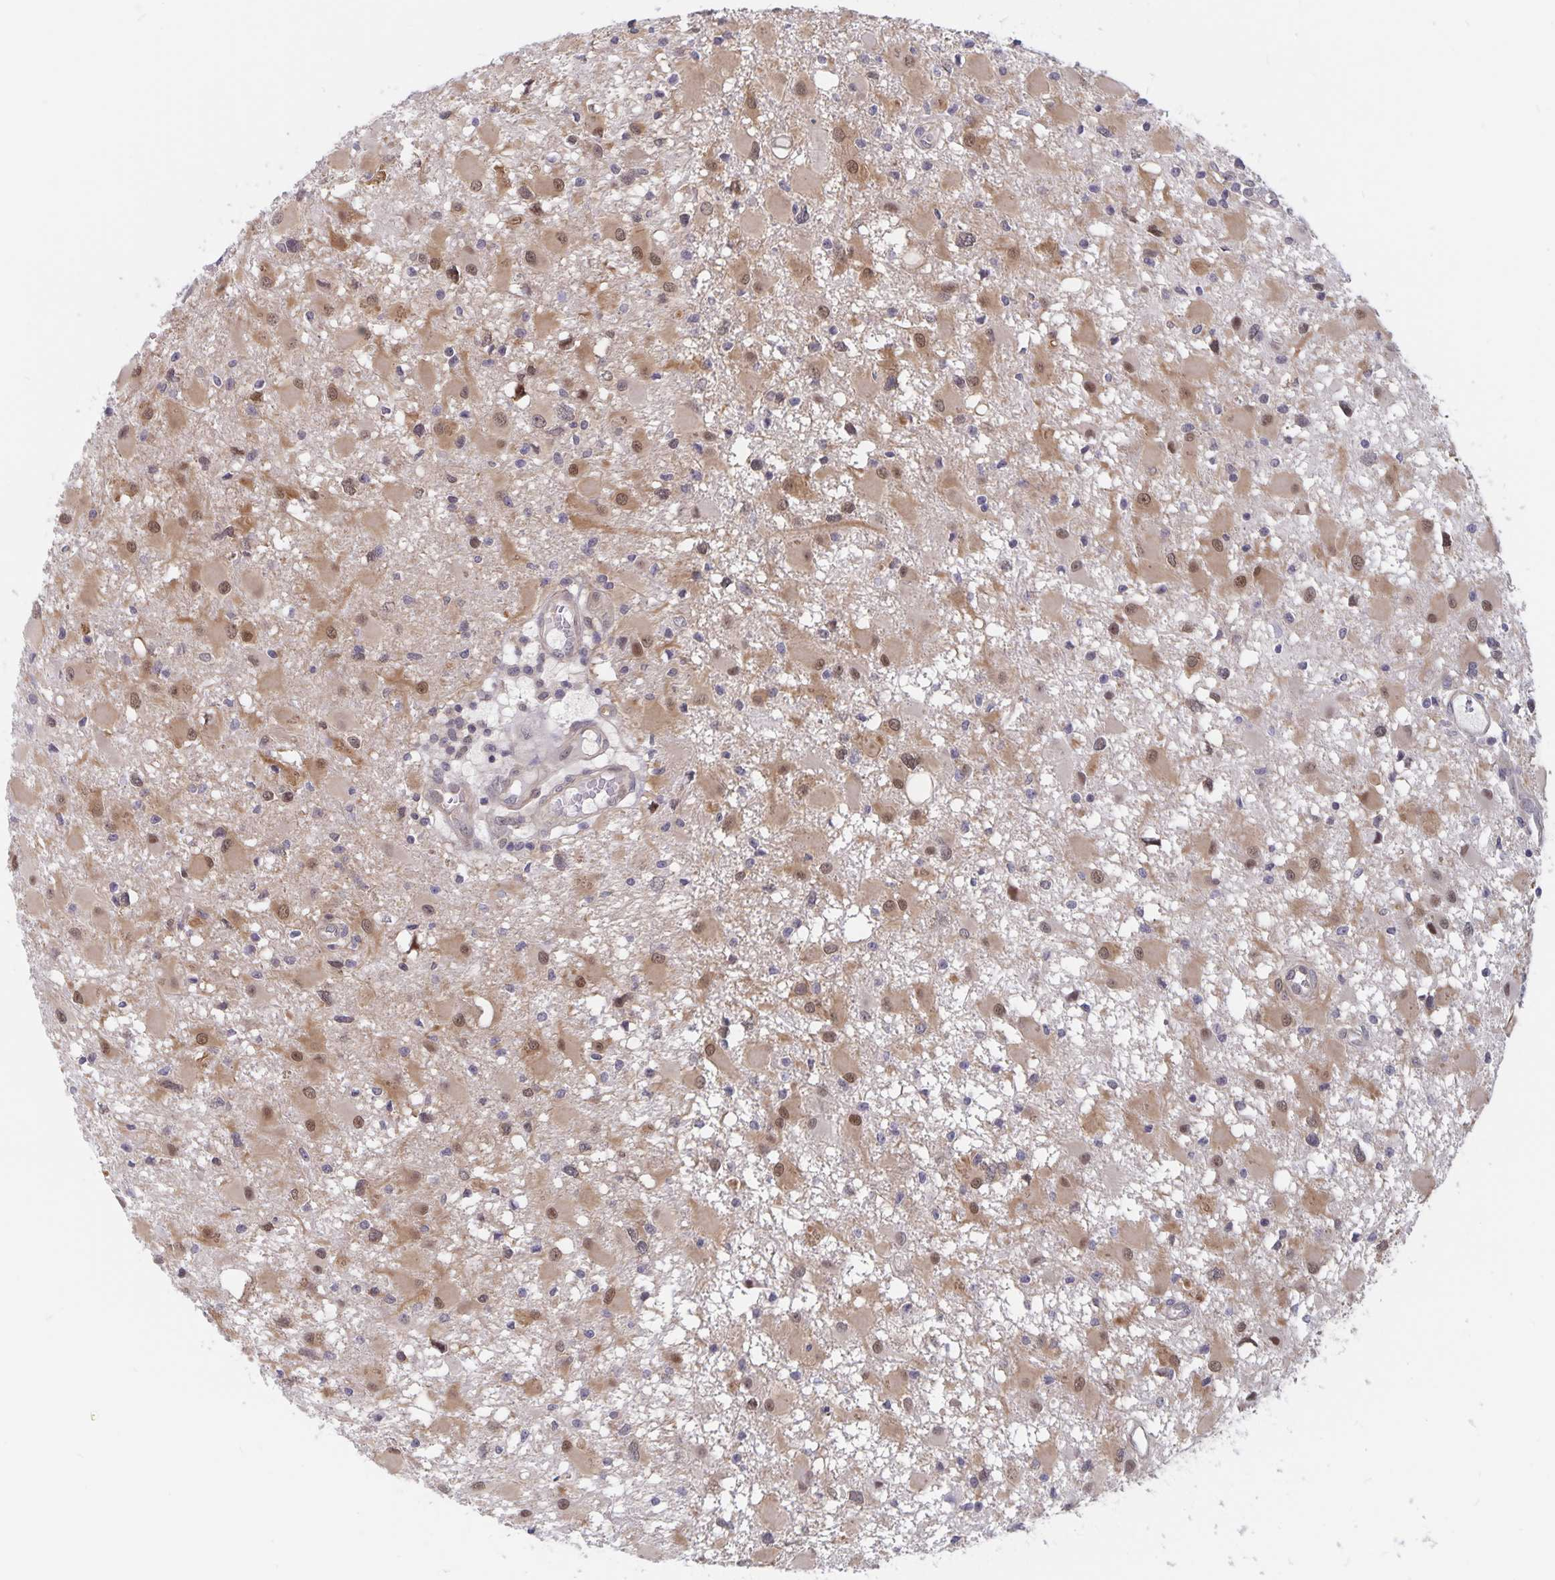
{"staining": {"intensity": "moderate", "quantity": "25%-75%", "location": "cytoplasmic/membranous,nuclear"}, "tissue": "glioma", "cell_type": "Tumor cells", "image_type": "cancer", "snomed": [{"axis": "morphology", "description": "Glioma, malignant, High grade"}, {"axis": "topography", "description": "Brain"}], "caption": "A brown stain highlights moderate cytoplasmic/membranous and nuclear staining of a protein in human malignant glioma (high-grade) tumor cells. (DAB (3,3'-diaminobenzidine) IHC, brown staining for protein, blue staining for nuclei).", "gene": "BAG6", "patient": {"sex": "male", "age": 54}}